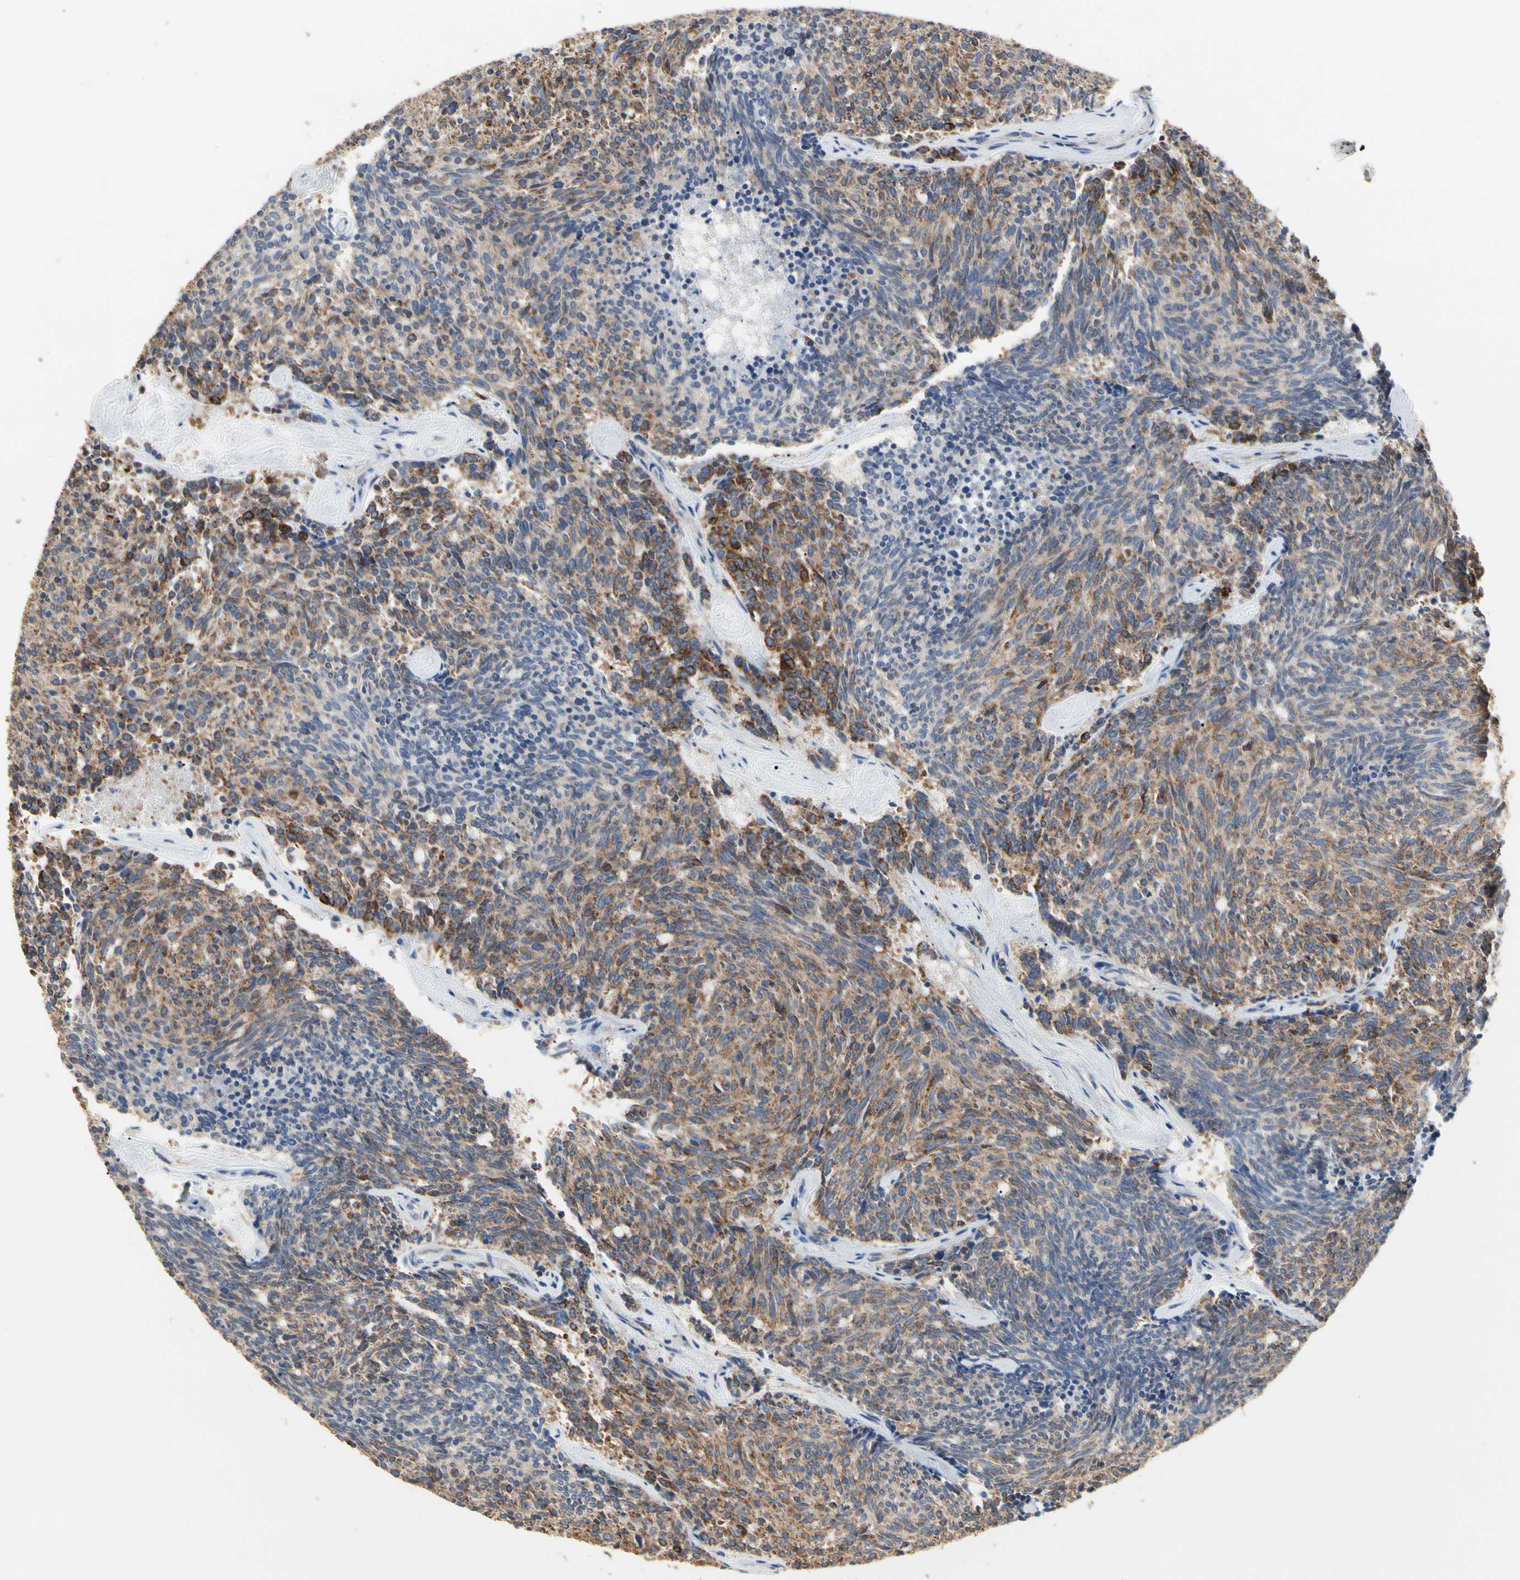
{"staining": {"intensity": "moderate", "quantity": "25%-75%", "location": "cytoplasmic/membranous"}, "tissue": "carcinoid", "cell_type": "Tumor cells", "image_type": "cancer", "snomed": [{"axis": "morphology", "description": "Carcinoid, malignant, NOS"}, {"axis": "topography", "description": "Pancreas"}], "caption": "Carcinoid tissue shows moderate cytoplasmic/membranous expression in about 25%-75% of tumor cells", "gene": "TUBA1A", "patient": {"sex": "female", "age": 54}}